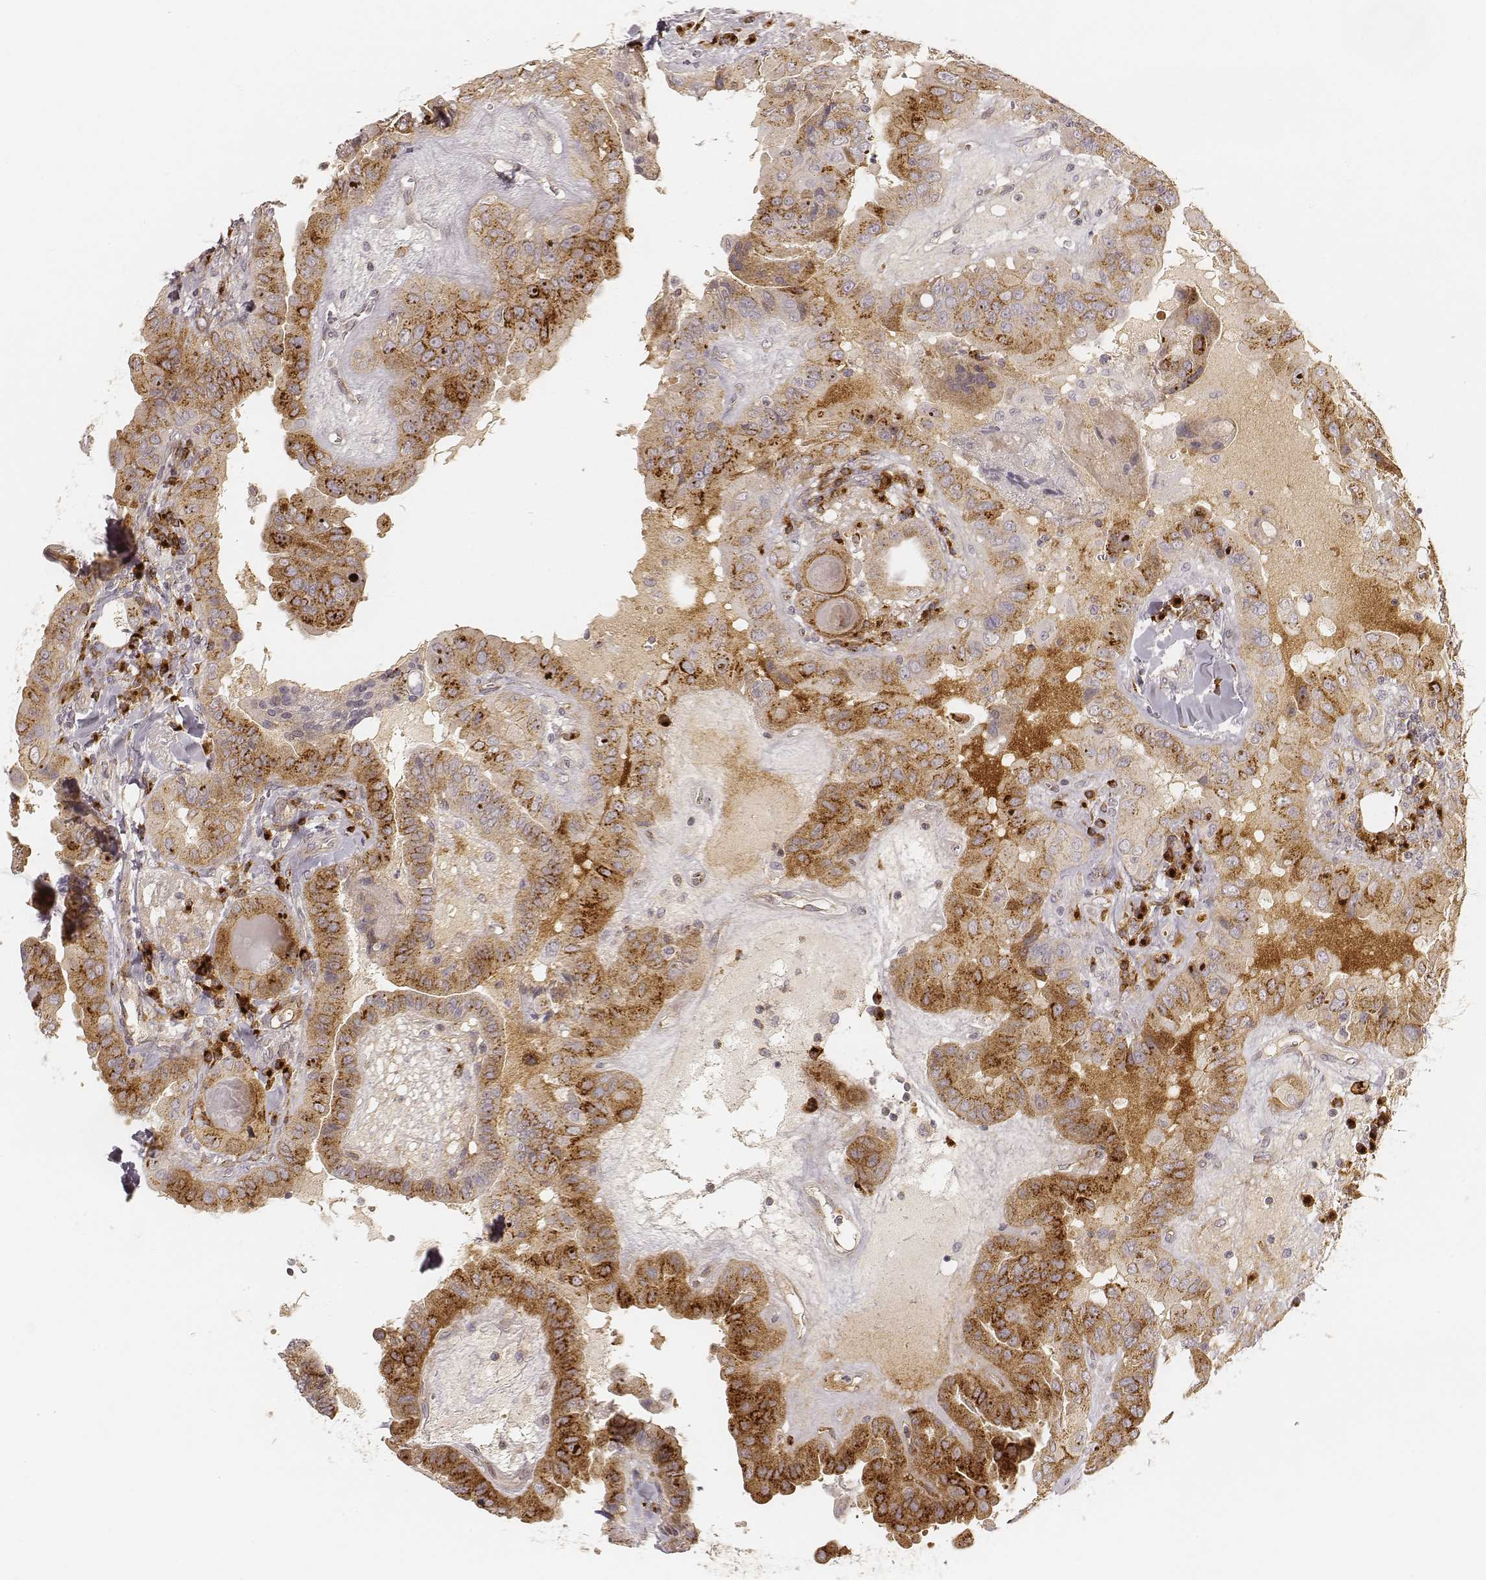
{"staining": {"intensity": "strong", "quantity": "25%-75%", "location": "cytoplasmic/membranous"}, "tissue": "thyroid cancer", "cell_type": "Tumor cells", "image_type": "cancer", "snomed": [{"axis": "morphology", "description": "Papillary adenocarcinoma, NOS"}, {"axis": "topography", "description": "Thyroid gland"}], "caption": "Papillary adenocarcinoma (thyroid) stained with IHC exhibits strong cytoplasmic/membranous staining in approximately 25%-75% of tumor cells. The staining was performed using DAB (3,3'-diaminobenzidine), with brown indicating positive protein expression. Nuclei are stained blue with hematoxylin.", "gene": "GORASP2", "patient": {"sex": "female", "age": 37}}